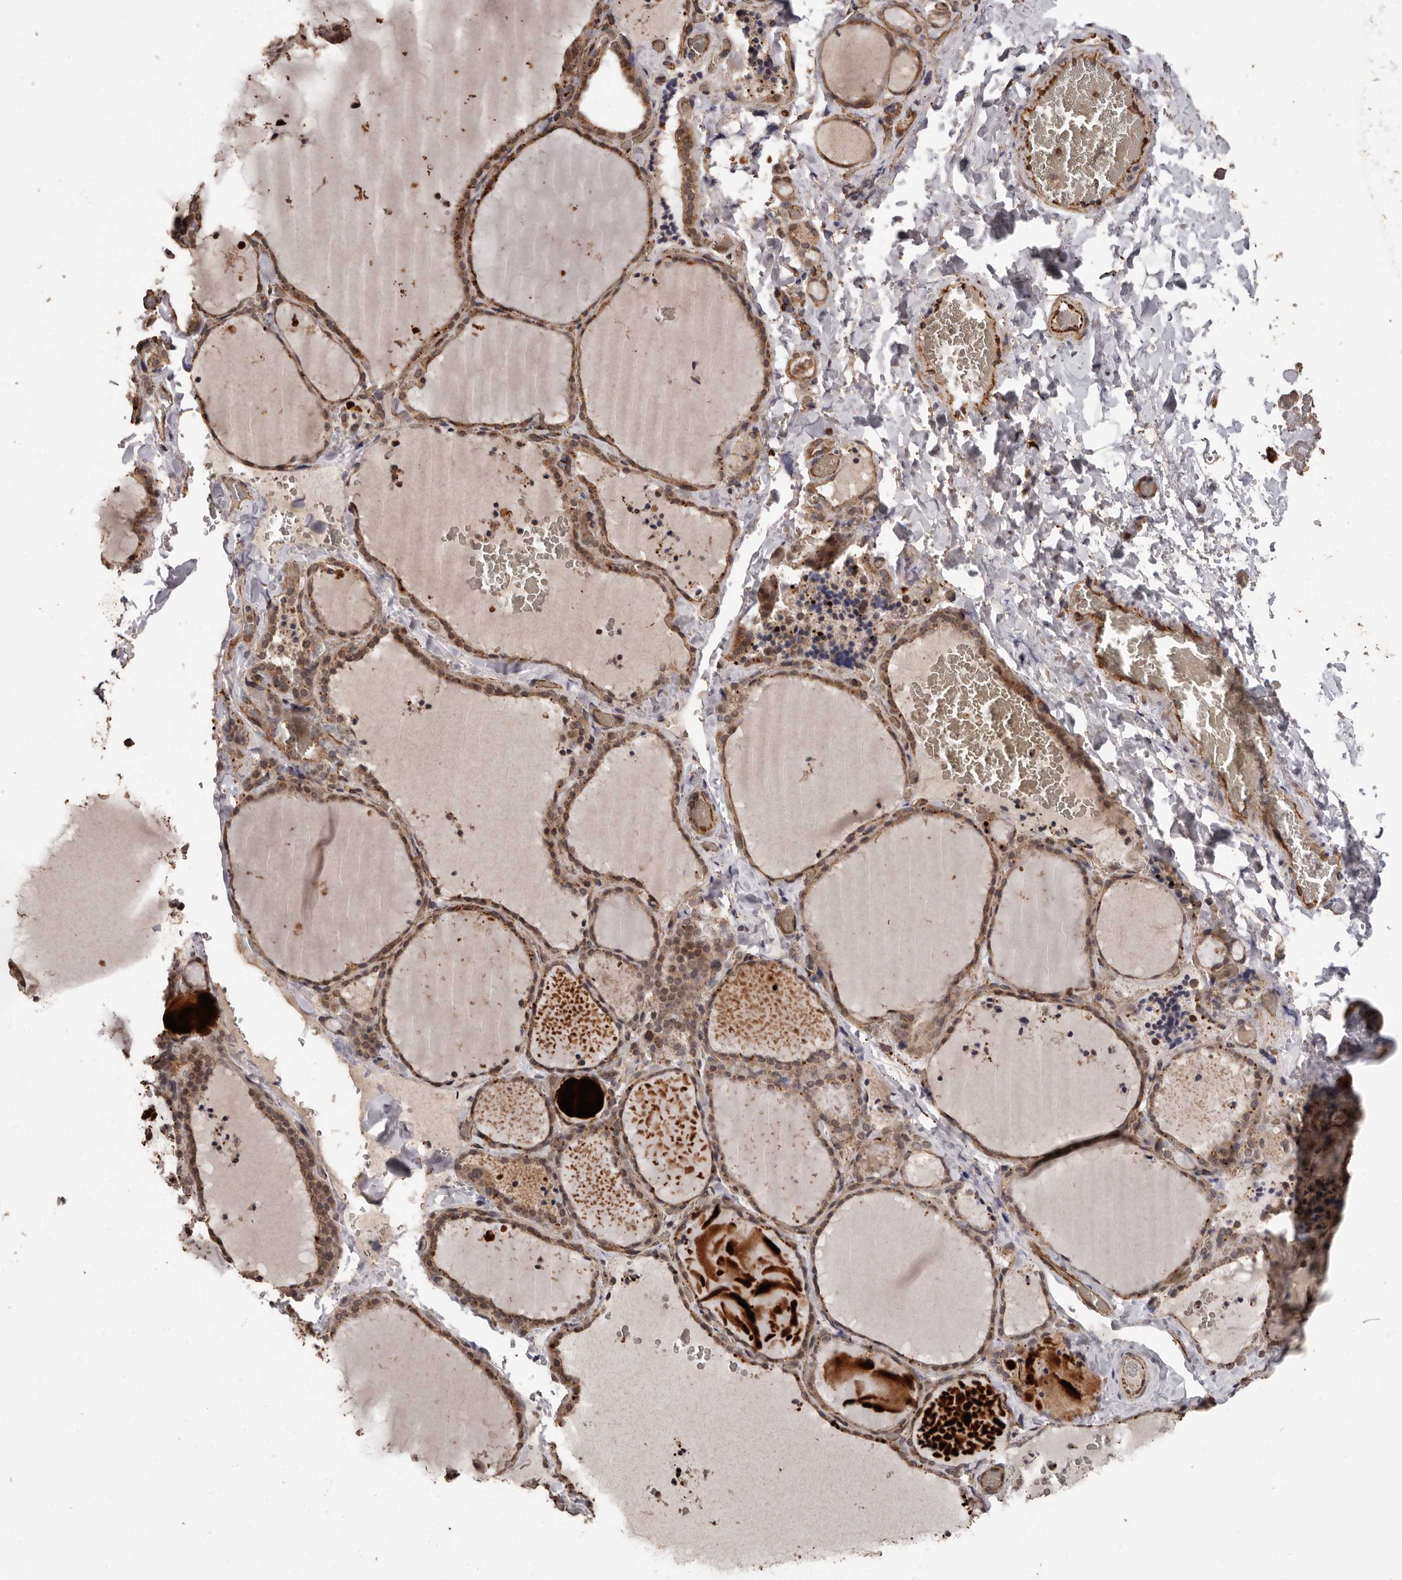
{"staining": {"intensity": "moderate", "quantity": ">75%", "location": "cytoplasmic/membranous"}, "tissue": "thyroid gland", "cell_type": "Glandular cells", "image_type": "normal", "snomed": [{"axis": "morphology", "description": "Normal tissue, NOS"}, {"axis": "topography", "description": "Thyroid gland"}], "caption": "A brown stain labels moderate cytoplasmic/membranous staining of a protein in glandular cells of normal thyroid gland. (DAB IHC, brown staining for protein, blue staining for nuclei).", "gene": "BRAT1", "patient": {"sex": "female", "age": 22}}